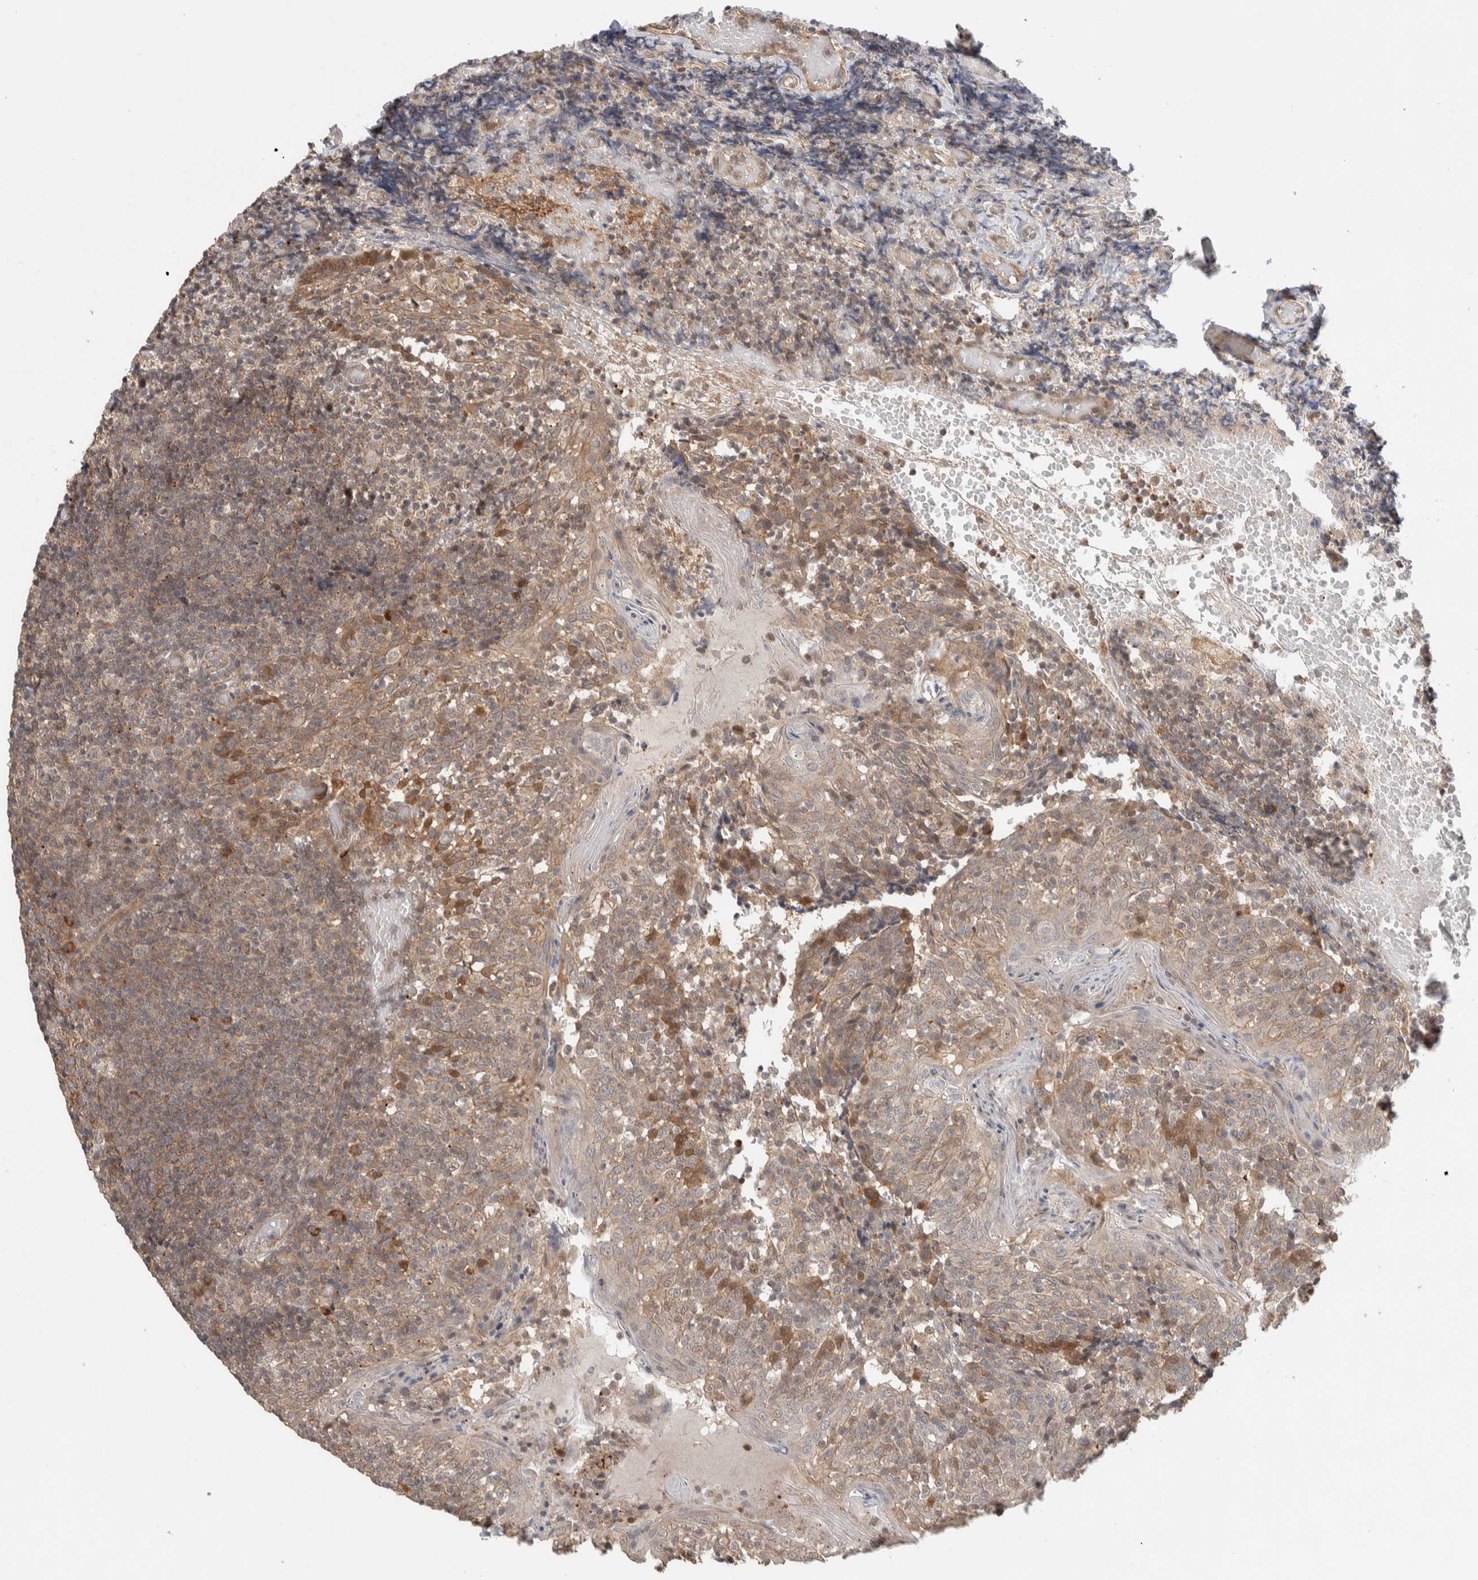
{"staining": {"intensity": "moderate", "quantity": "<25%", "location": "cytoplasmic/membranous"}, "tissue": "tonsil", "cell_type": "Germinal center cells", "image_type": "normal", "snomed": [{"axis": "morphology", "description": "Normal tissue, NOS"}, {"axis": "topography", "description": "Tonsil"}], "caption": "Immunohistochemical staining of unremarkable tonsil demonstrates moderate cytoplasmic/membranous protein expression in approximately <25% of germinal center cells.", "gene": "DEPTOR", "patient": {"sex": "female", "age": 19}}